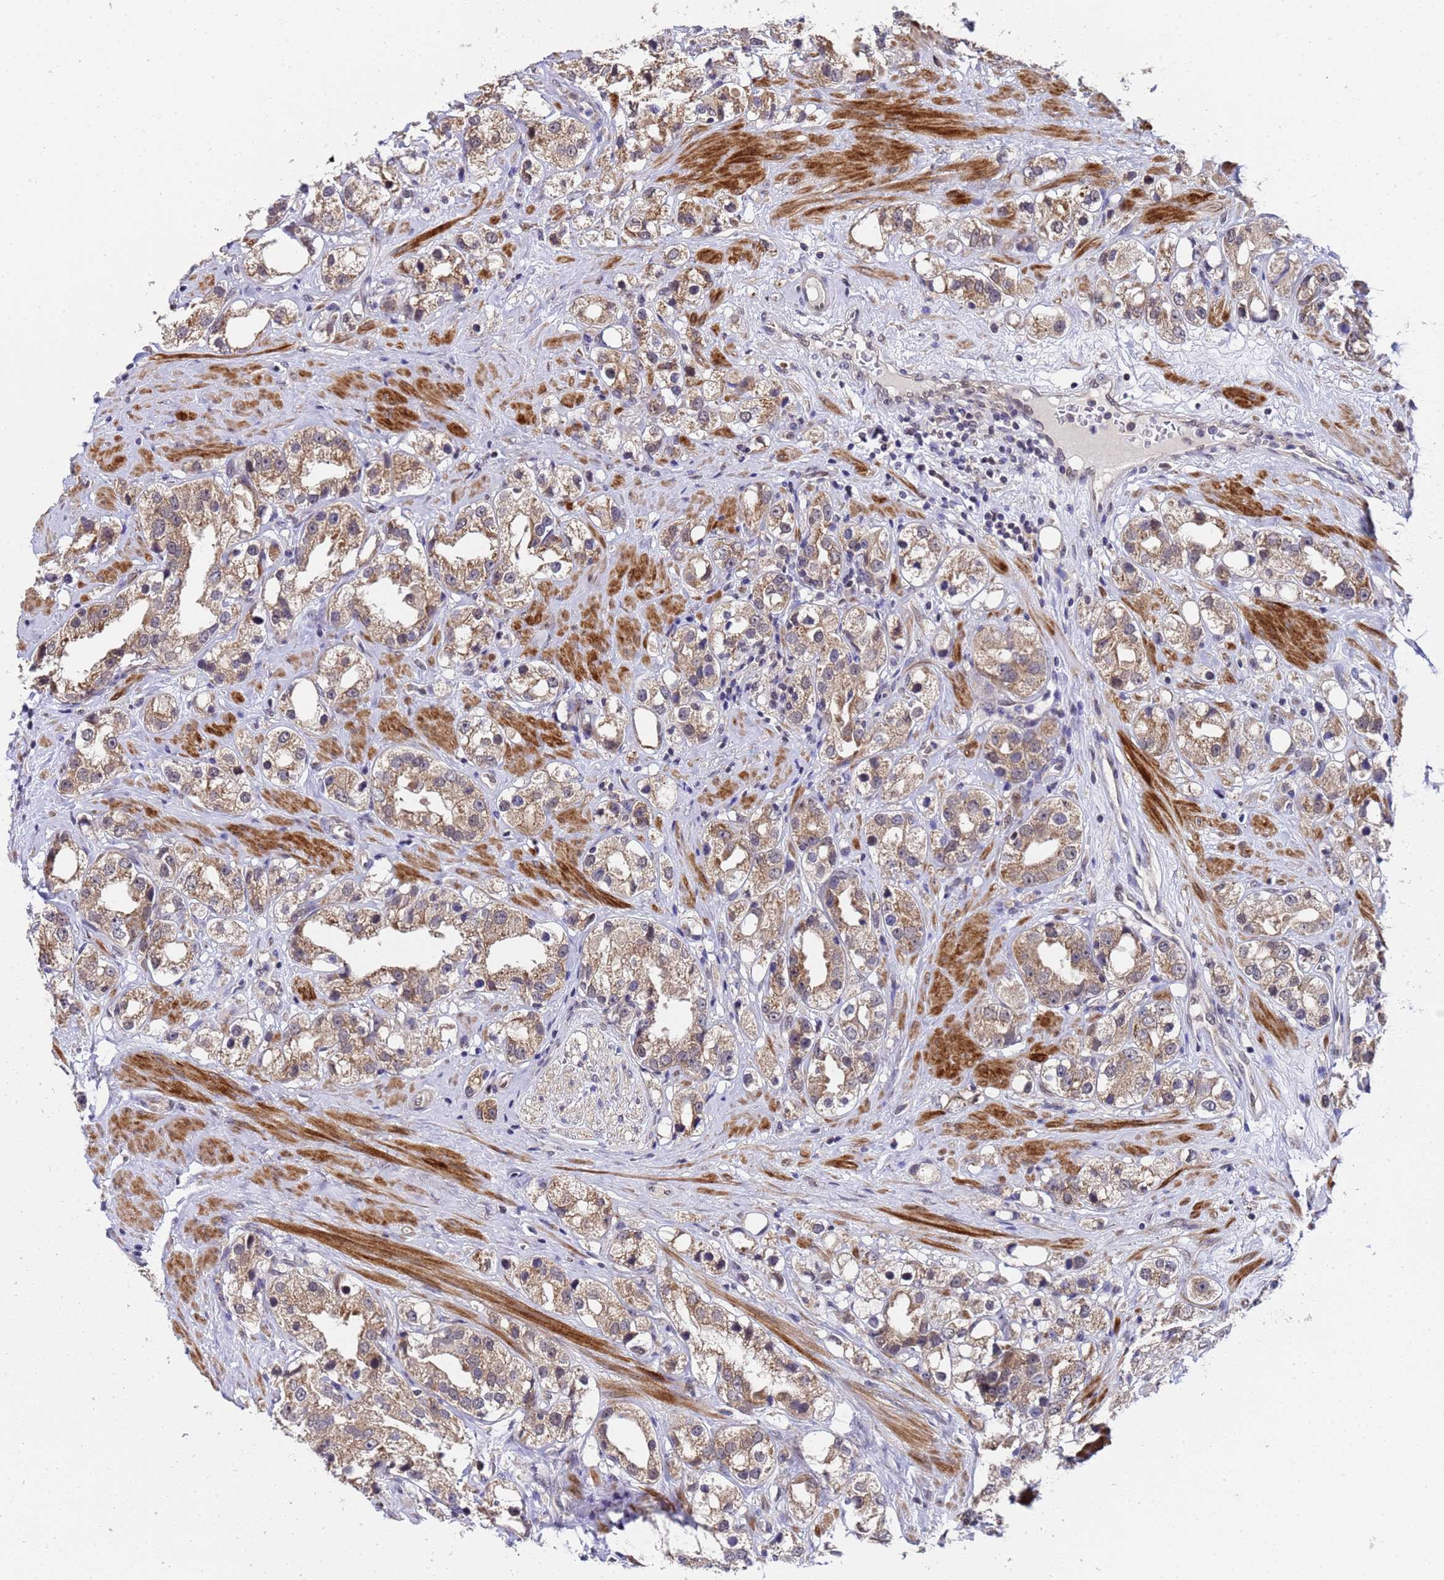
{"staining": {"intensity": "moderate", "quantity": ">75%", "location": "cytoplasmic/membranous"}, "tissue": "prostate cancer", "cell_type": "Tumor cells", "image_type": "cancer", "snomed": [{"axis": "morphology", "description": "Adenocarcinoma, NOS"}, {"axis": "topography", "description": "Prostate"}], "caption": "Moderate cytoplasmic/membranous staining for a protein is identified in approximately >75% of tumor cells of adenocarcinoma (prostate) using immunohistochemistry (IHC).", "gene": "ANAPC13", "patient": {"sex": "male", "age": 79}}